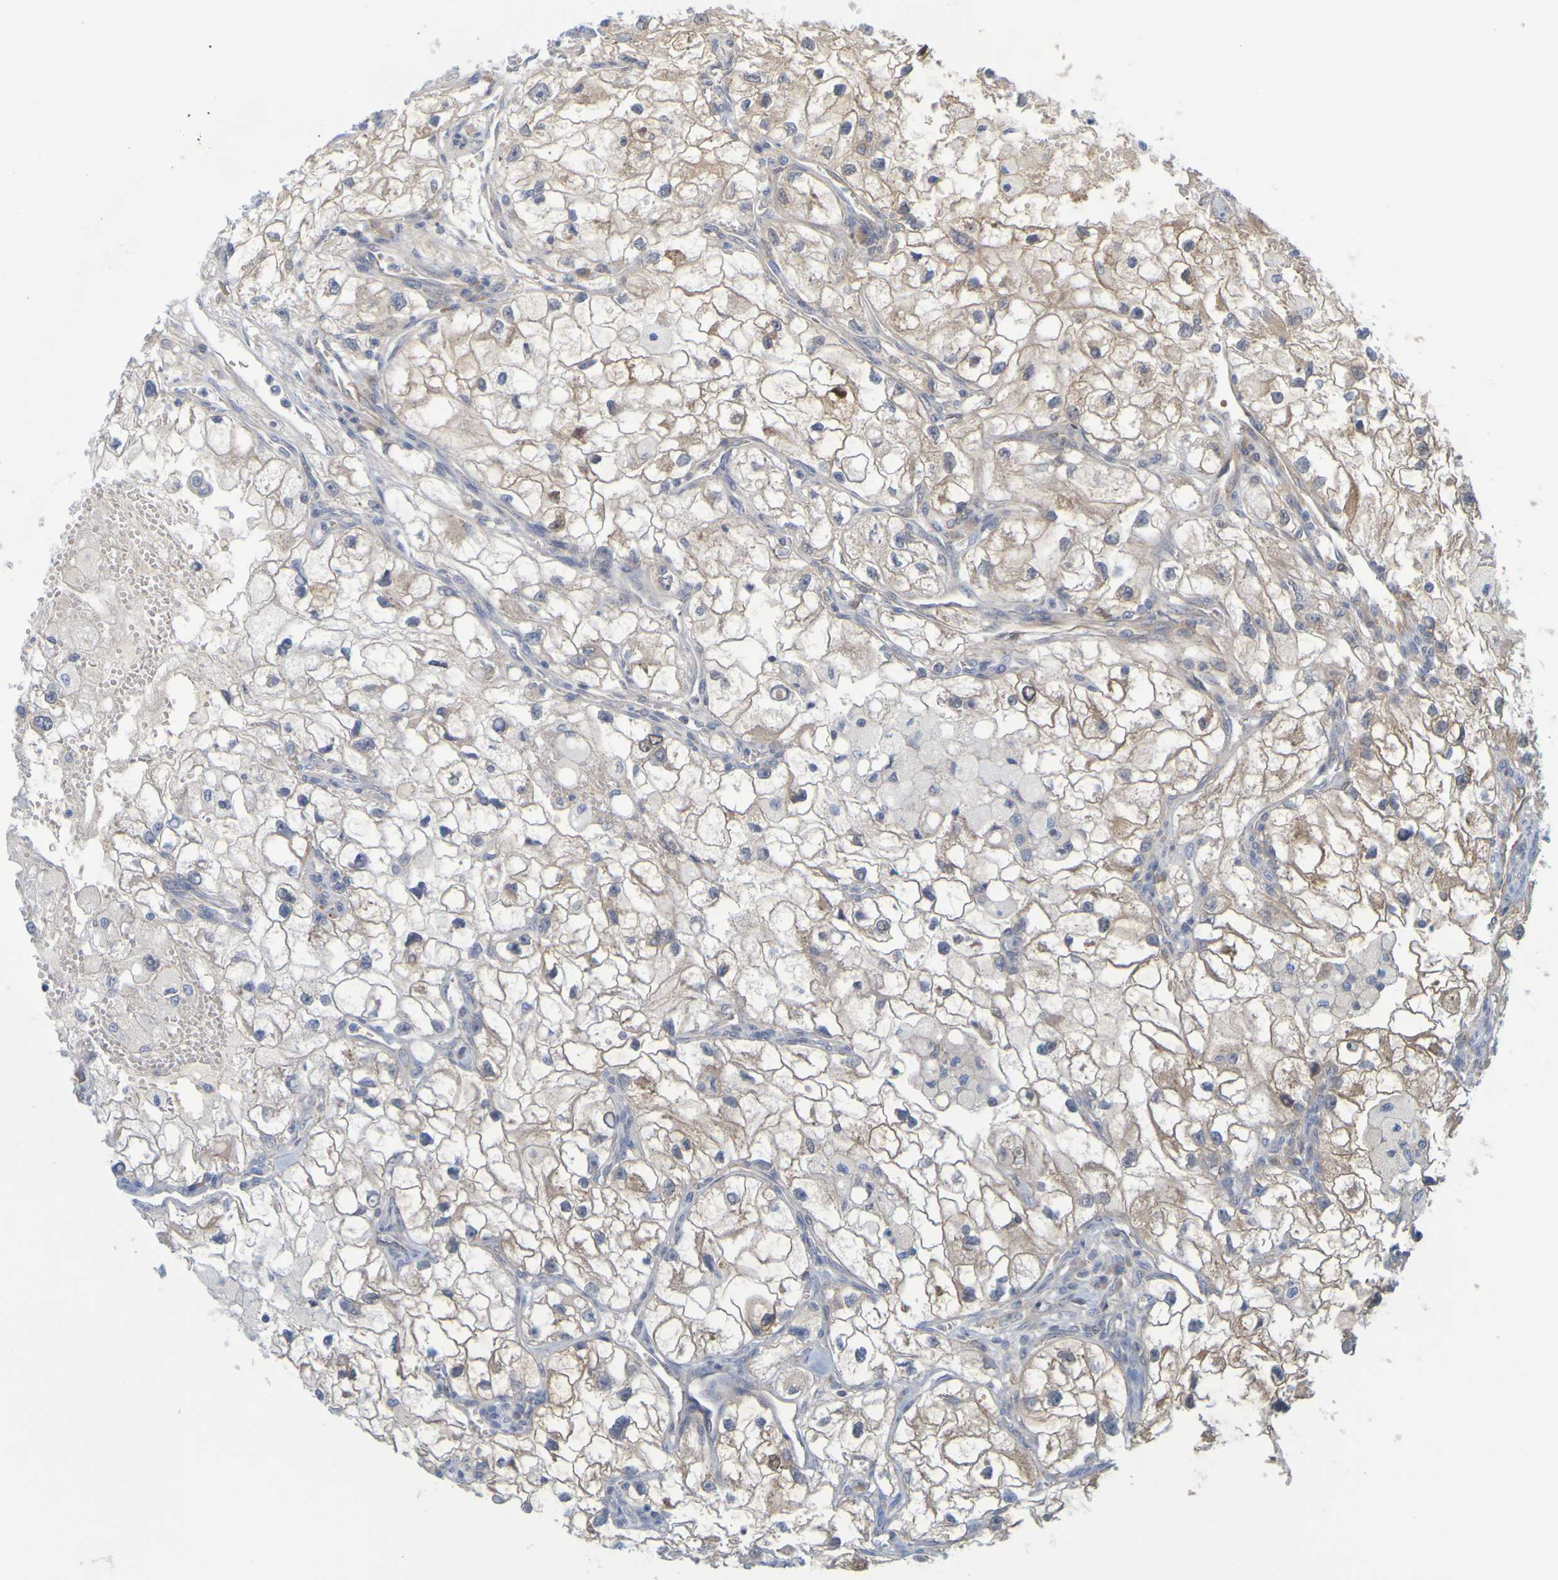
{"staining": {"intensity": "weak", "quantity": "25%-75%", "location": "cytoplasmic/membranous"}, "tissue": "renal cancer", "cell_type": "Tumor cells", "image_type": "cancer", "snomed": [{"axis": "morphology", "description": "Adenocarcinoma, NOS"}, {"axis": "topography", "description": "Kidney"}], "caption": "Immunohistochemical staining of human renal adenocarcinoma shows low levels of weak cytoplasmic/membranous protein expression in approximately 25%-75% of tumor cells. Using DAB (brown) and hematoxylin (blue) stains, captured at high magnification using brightfield microscopy.", "gene": "MOGS", "patient": {"sex": "female", "age": 70}}